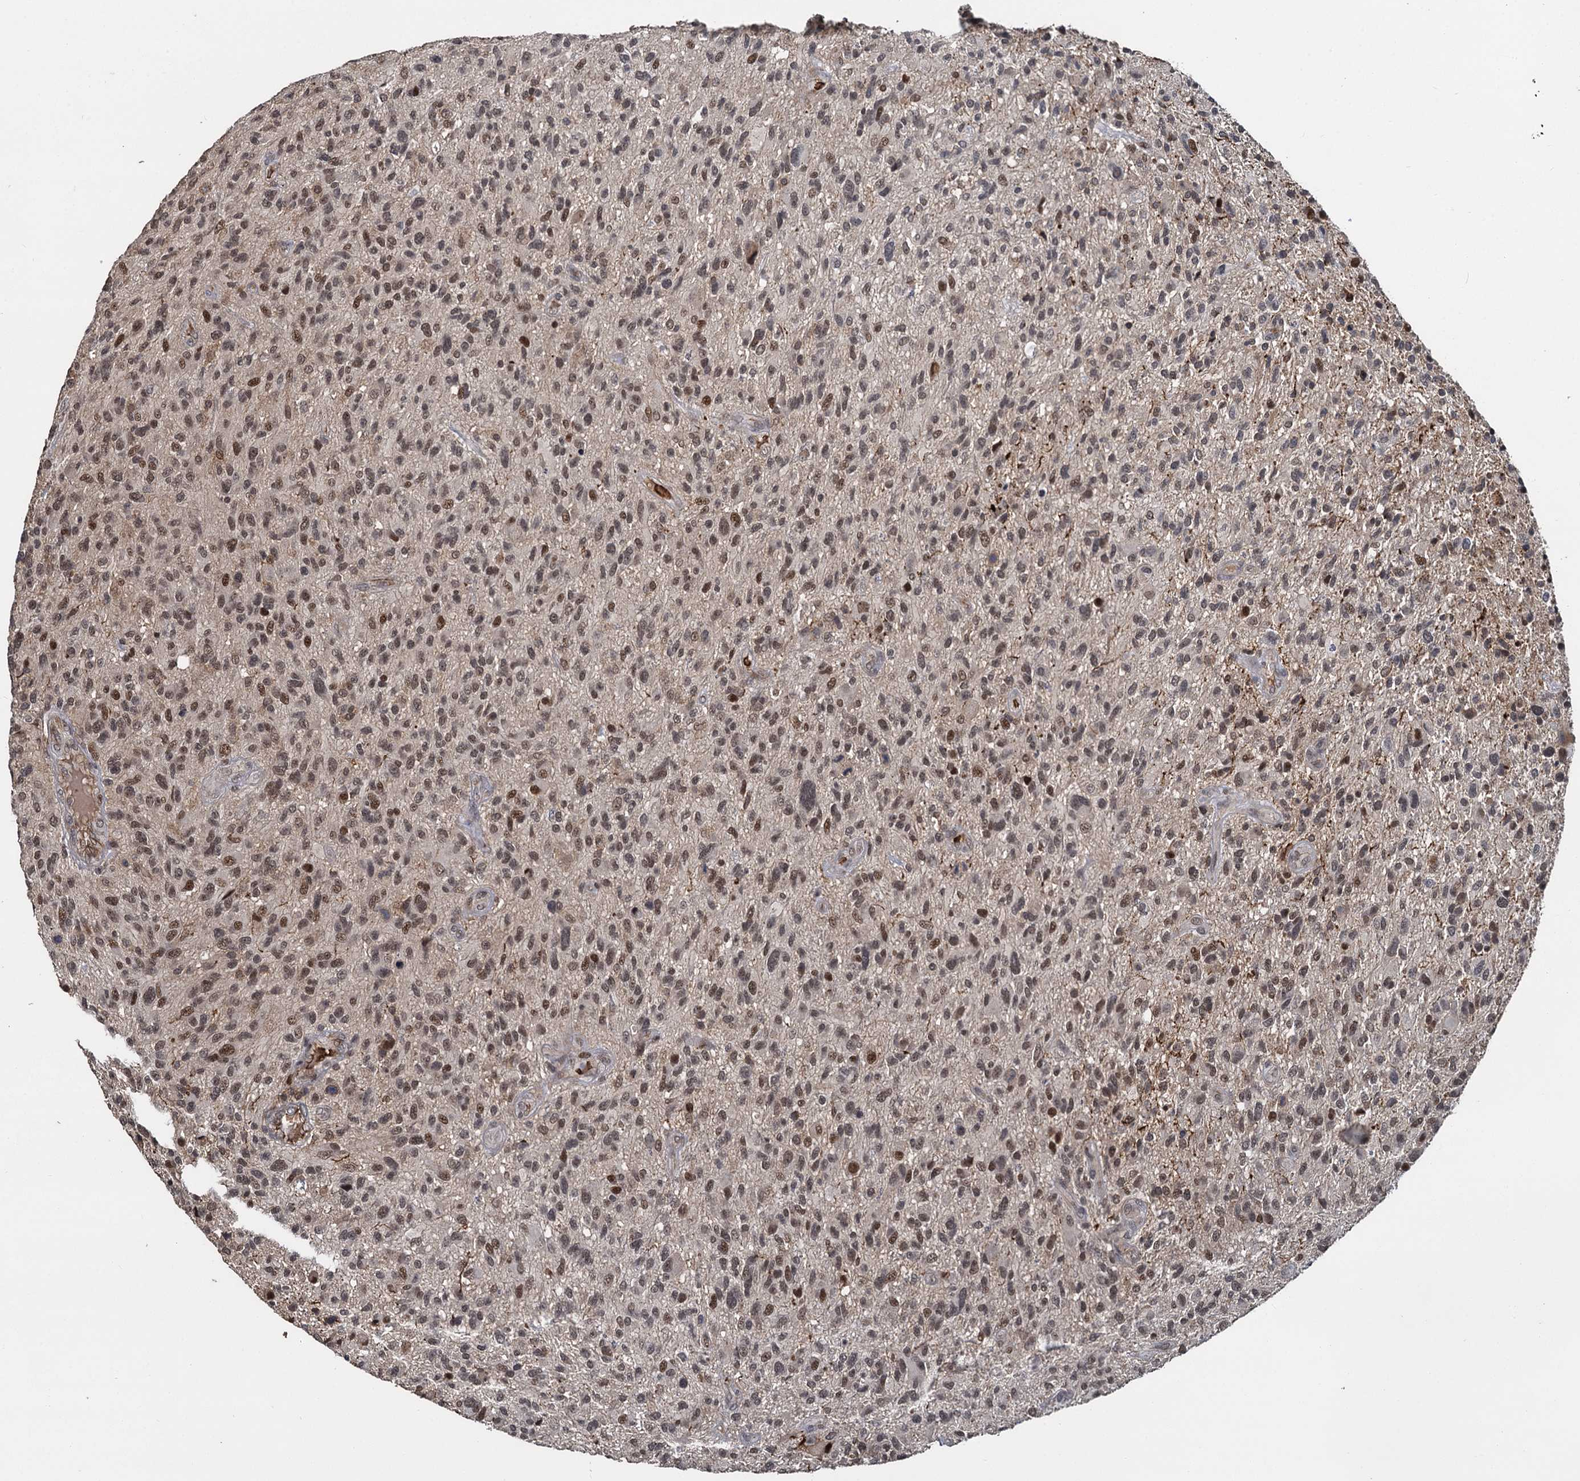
{"staining": {"intensity": "moderate", "quantity": ">75%", "location": "nuclear"}, "tissue": "glioma", "cell_type": "Tumor cells", "image_type": "cancer", "snomed": [{"axis": "morphology", "description": "Glioma, malignant, High grade"}, {"axis": "topography", "description": "Brain"}], "caption": "Immunohistochemistry (DAB (3,3'-diaminobenzidine)) staining of human high-grade glioma (malignant) shows moderate nuclear protein staining in about >75% of tumor cells. The staining was performed using DAB (3,3'-diaminobenzidine), with brown indicating positive protein expression. Nuclei are stained blue with hematoxylin.", "gene": "FANCI", "patient": {"sex": "male", "age": 47}}